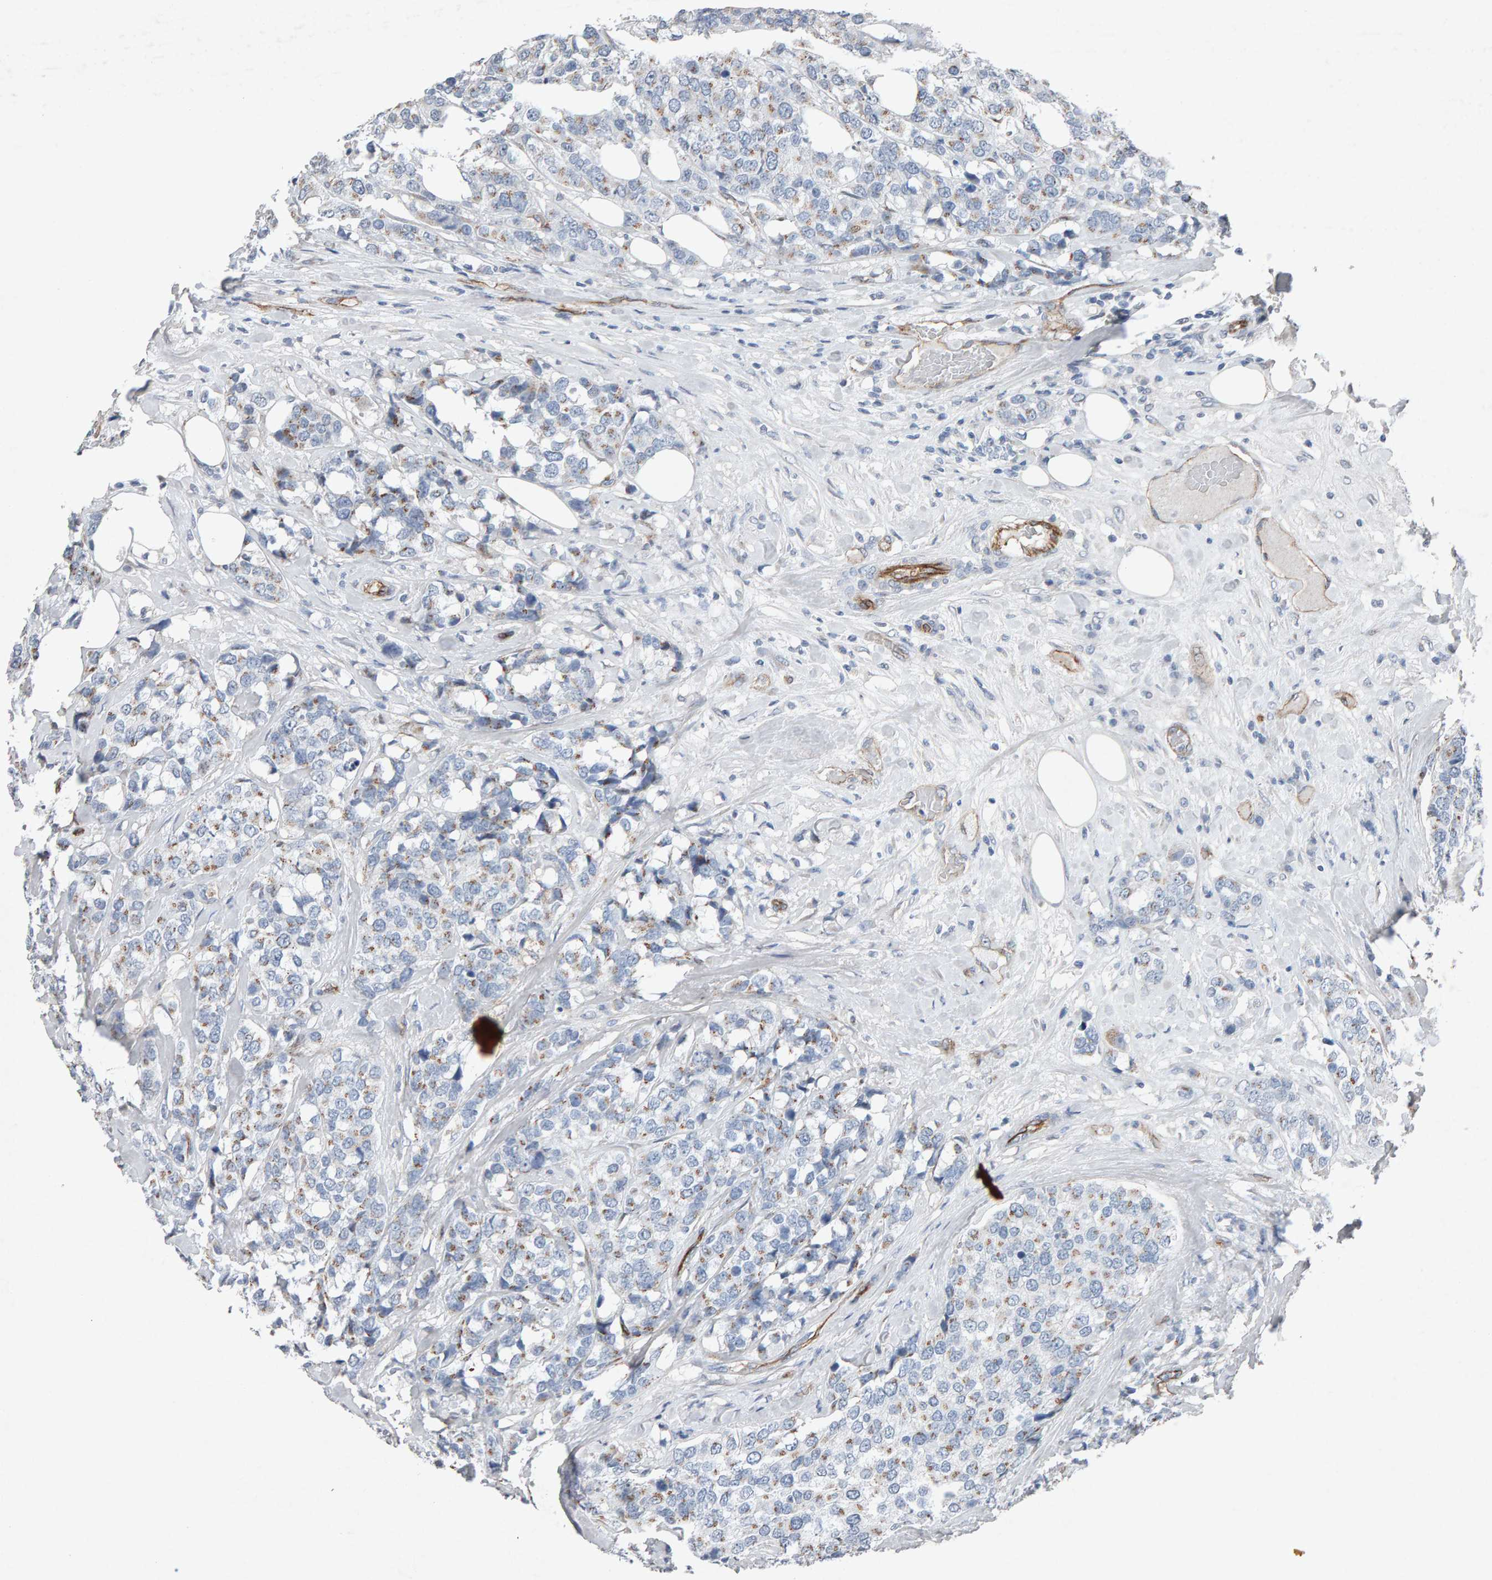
{"staining": {"intensity": "weak", "quantity": "25%-75%", "location": "cytoplasmic/membranous"}, "tissue": "breast cancer", "cell_type": "Tumor cells", "image_type": "cancer", "snomed": [{"axis": "morphology", "description": "Lobular carcinoma"}, {"axis": "topography", "description": "Breast"}], "caption": "Human breast lobular carcinoma stained with a brown dye demonstrates weak cytoplasmic/membranous positive positivity in about 25%-75% of tumor cells.", "gene": "PTPRM", "patient": {"sex": "female", "age": 59}}